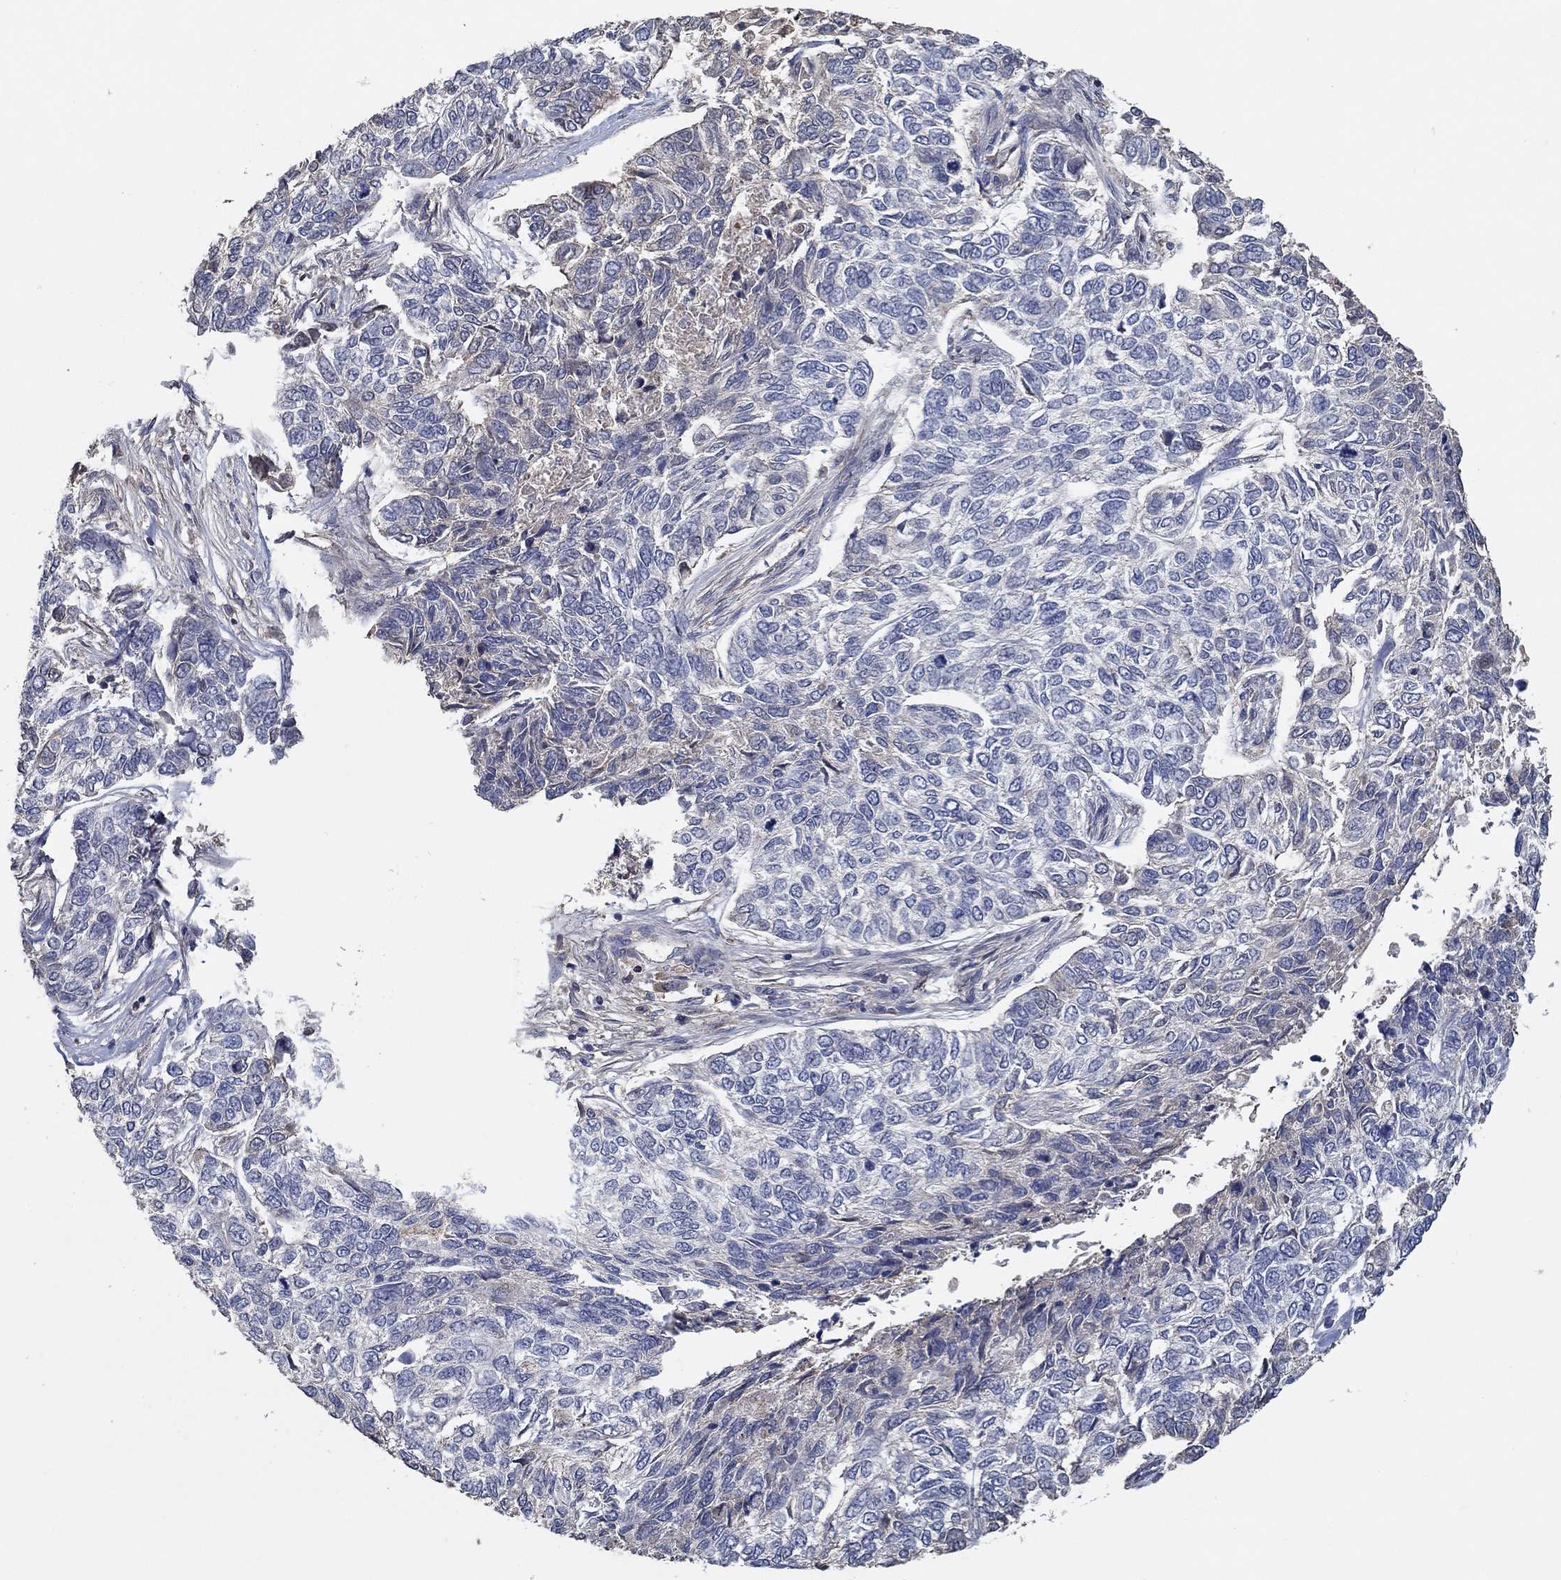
{"staining": {"intensity": "negative", "quantity": "none", "location": "none"}, "tissue": "skin cancer", "cell_type": "Tumor cells", "image_type": "cancer", "snomed": [{"axis": "morphology", "description": "Basal cell carcinoma"}, {"axis": "topography", "description": "Skin"}], "caption": "Immunohistochemistry (IHC) of human skin basal cell carcinoma exhibits no positivity in tumor cells.", "gene": "IL10", "patient": {"sex": "female", "age": 65}}